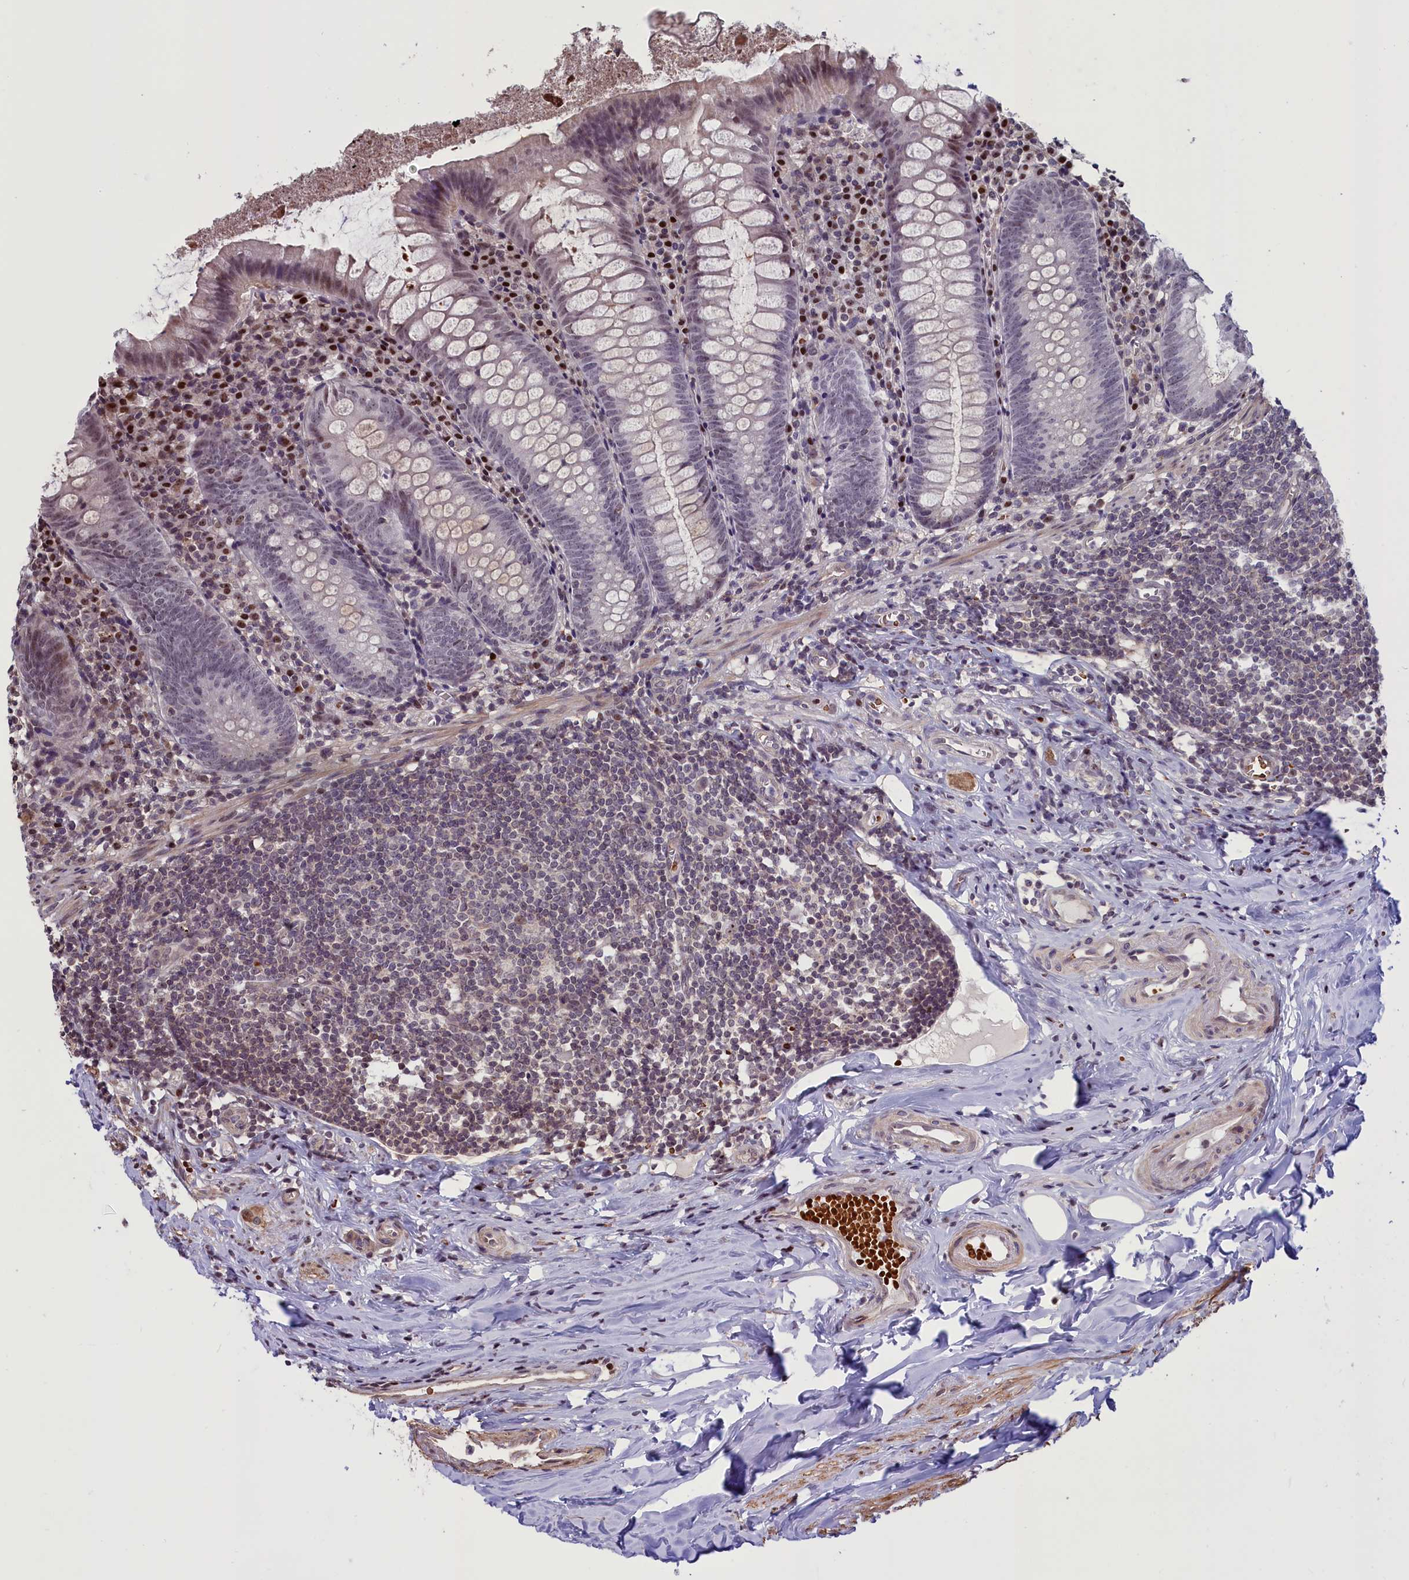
{"staining": {"intensity": "weak", "quantity": "25%-75%", "location": "nuclear"}, "tissue": "appendix", "cell_type": "Glandular cells", "image_type": "normal", "snomed": [{"axis": "morphology", "description": "Normal tissue, NOS"}, {"axis": "topography", "description": "Appendix"}], "caption": "Weak nuclear expression is identified in approximately 25%-75% of glandular cells in benign appendix. Nuclei are stained in blue.", "gene": "SHFL", "patient": {"sex": "female", "age": 51}}